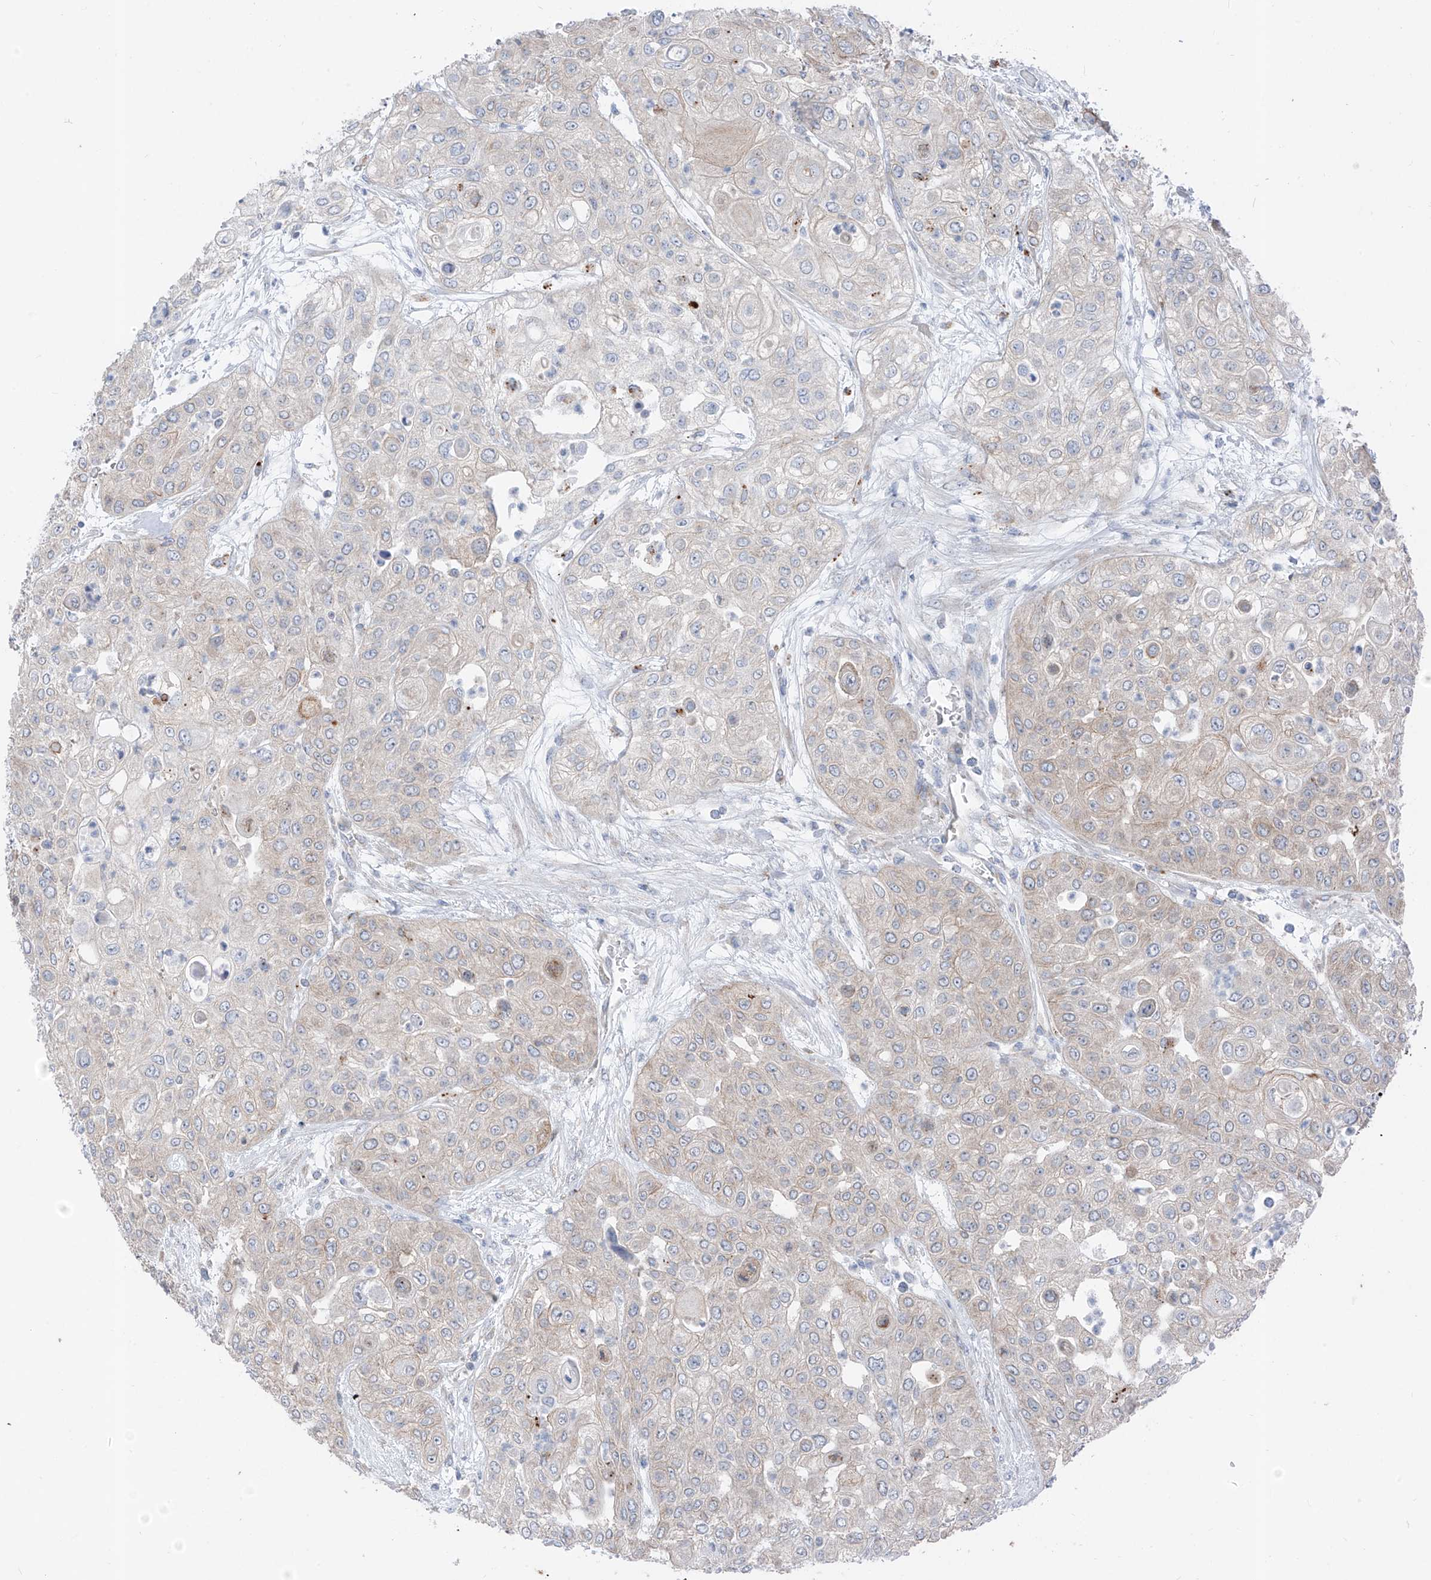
{"staining": {"intensity": "weak", "quantity": "25%-75%", "location": "cytoplasmic/membranous"}, "tissue": "urothelial cancer", "cell_type": "Tumor cells", "image_type": "cancer", "snomed": [{"axis": "morphology", "description": "Urothelial carcinoma, High grade"}, {"axis": "topography", "description": "Urinary bladder"}], "caption": "There is low levels of weak cytoplasmic/membranous staining in tumor cells of urothelial carcinoma (high-grade), as demonstrated by immunohistochemical staining (brown color).", "gene": "GPR137C", "patient": {"sex": "female", "age": 79}}